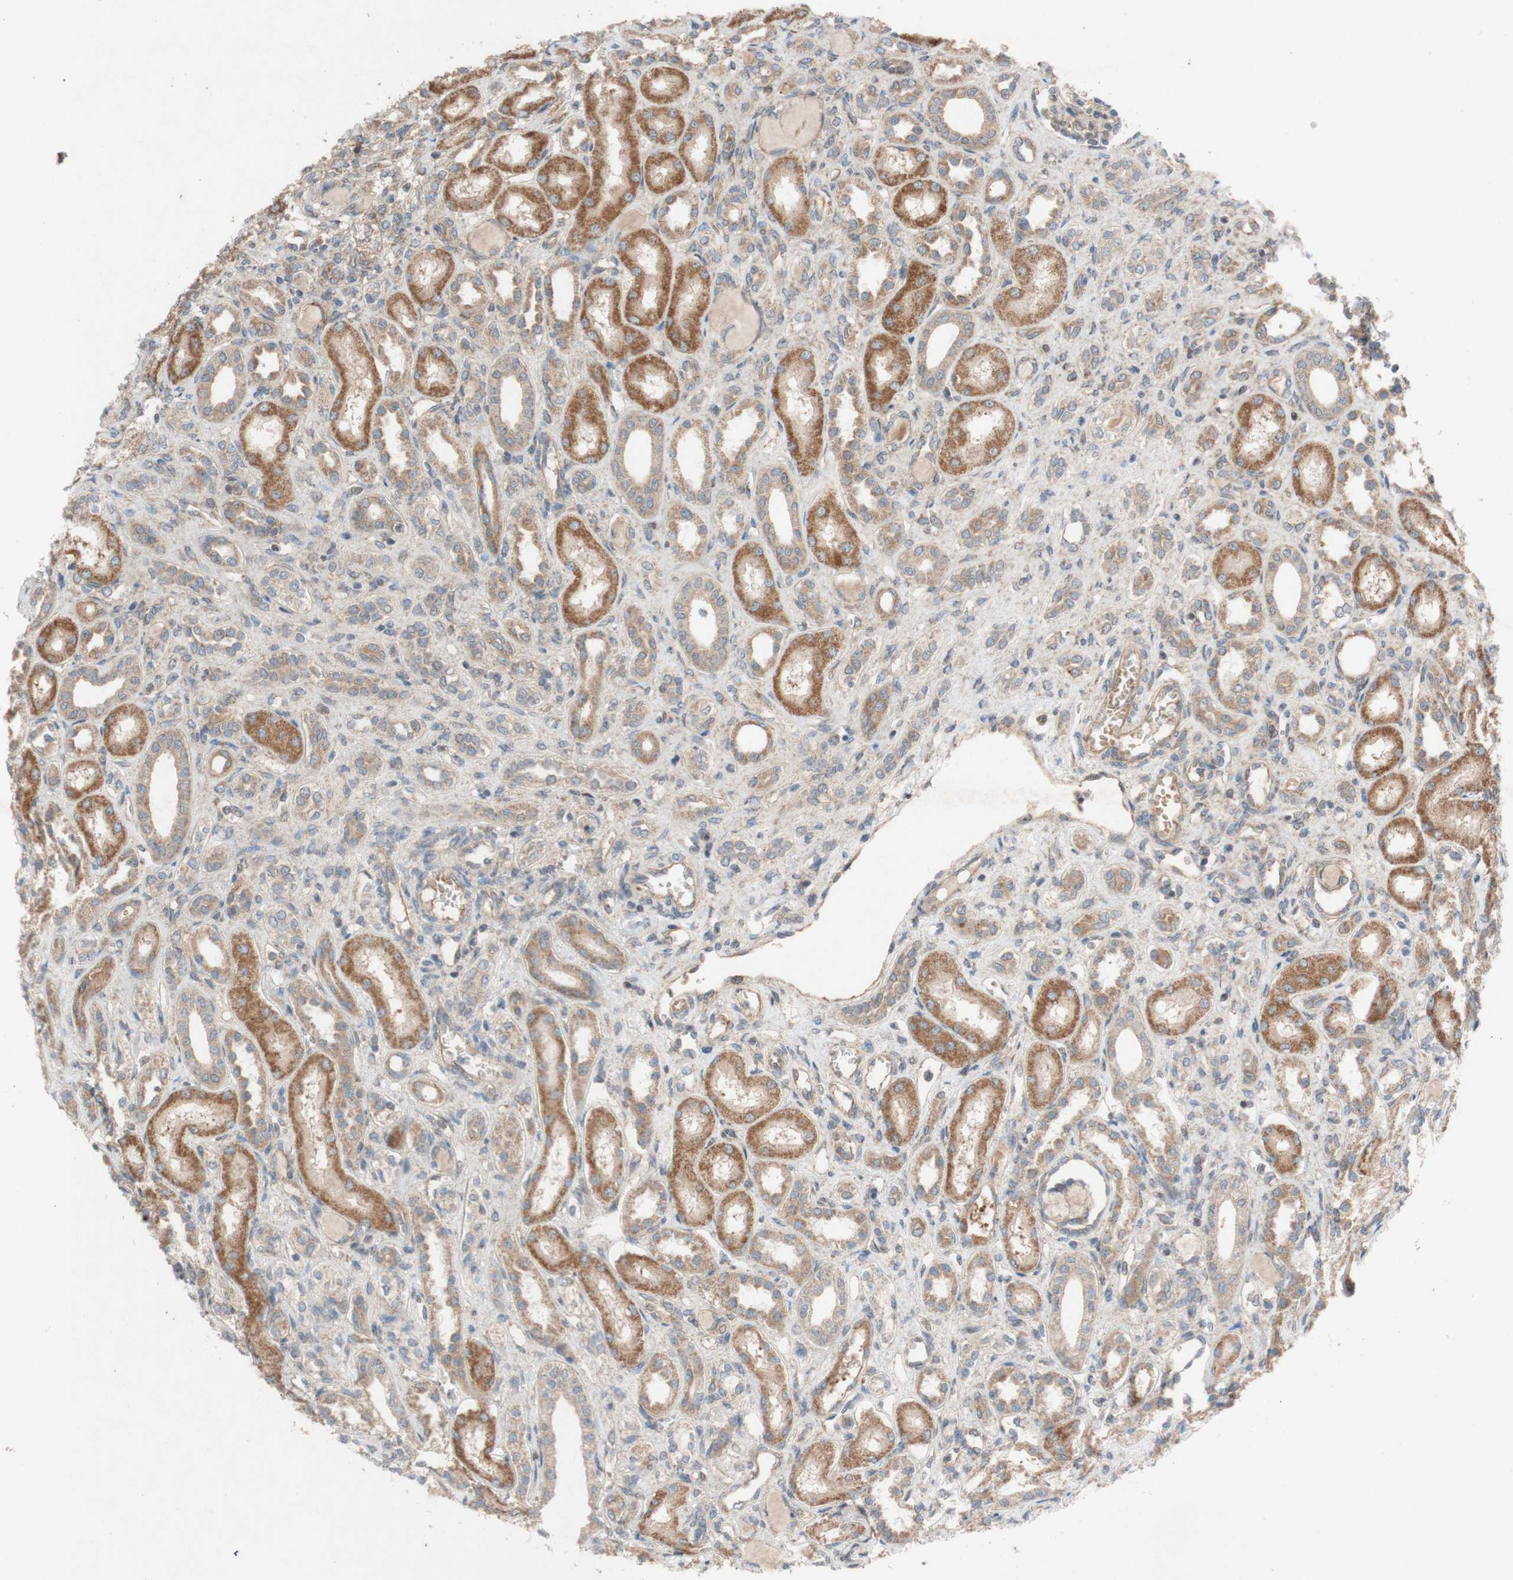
{"staining": {"intensity": "moderate", "quantity": ">75%", "location": "cytoplasmic/membranous"}, "tissue": "kidney", "cell_type": "Cells in glomeruli", "image_type": "normal", "snomed": [{"axis": "morphology", "description": "Normal tissue, NOS"}, {"axis": "topography", "description": "Kidney"}], "caption": "Kidney stained for a protein (brown) demonstrates moderate cytoplasmic/membranous positive positivity in approximately >75% of cells in glomeruli.", "gene": "TST", "patient": {"sex": "male", "age": 7}}